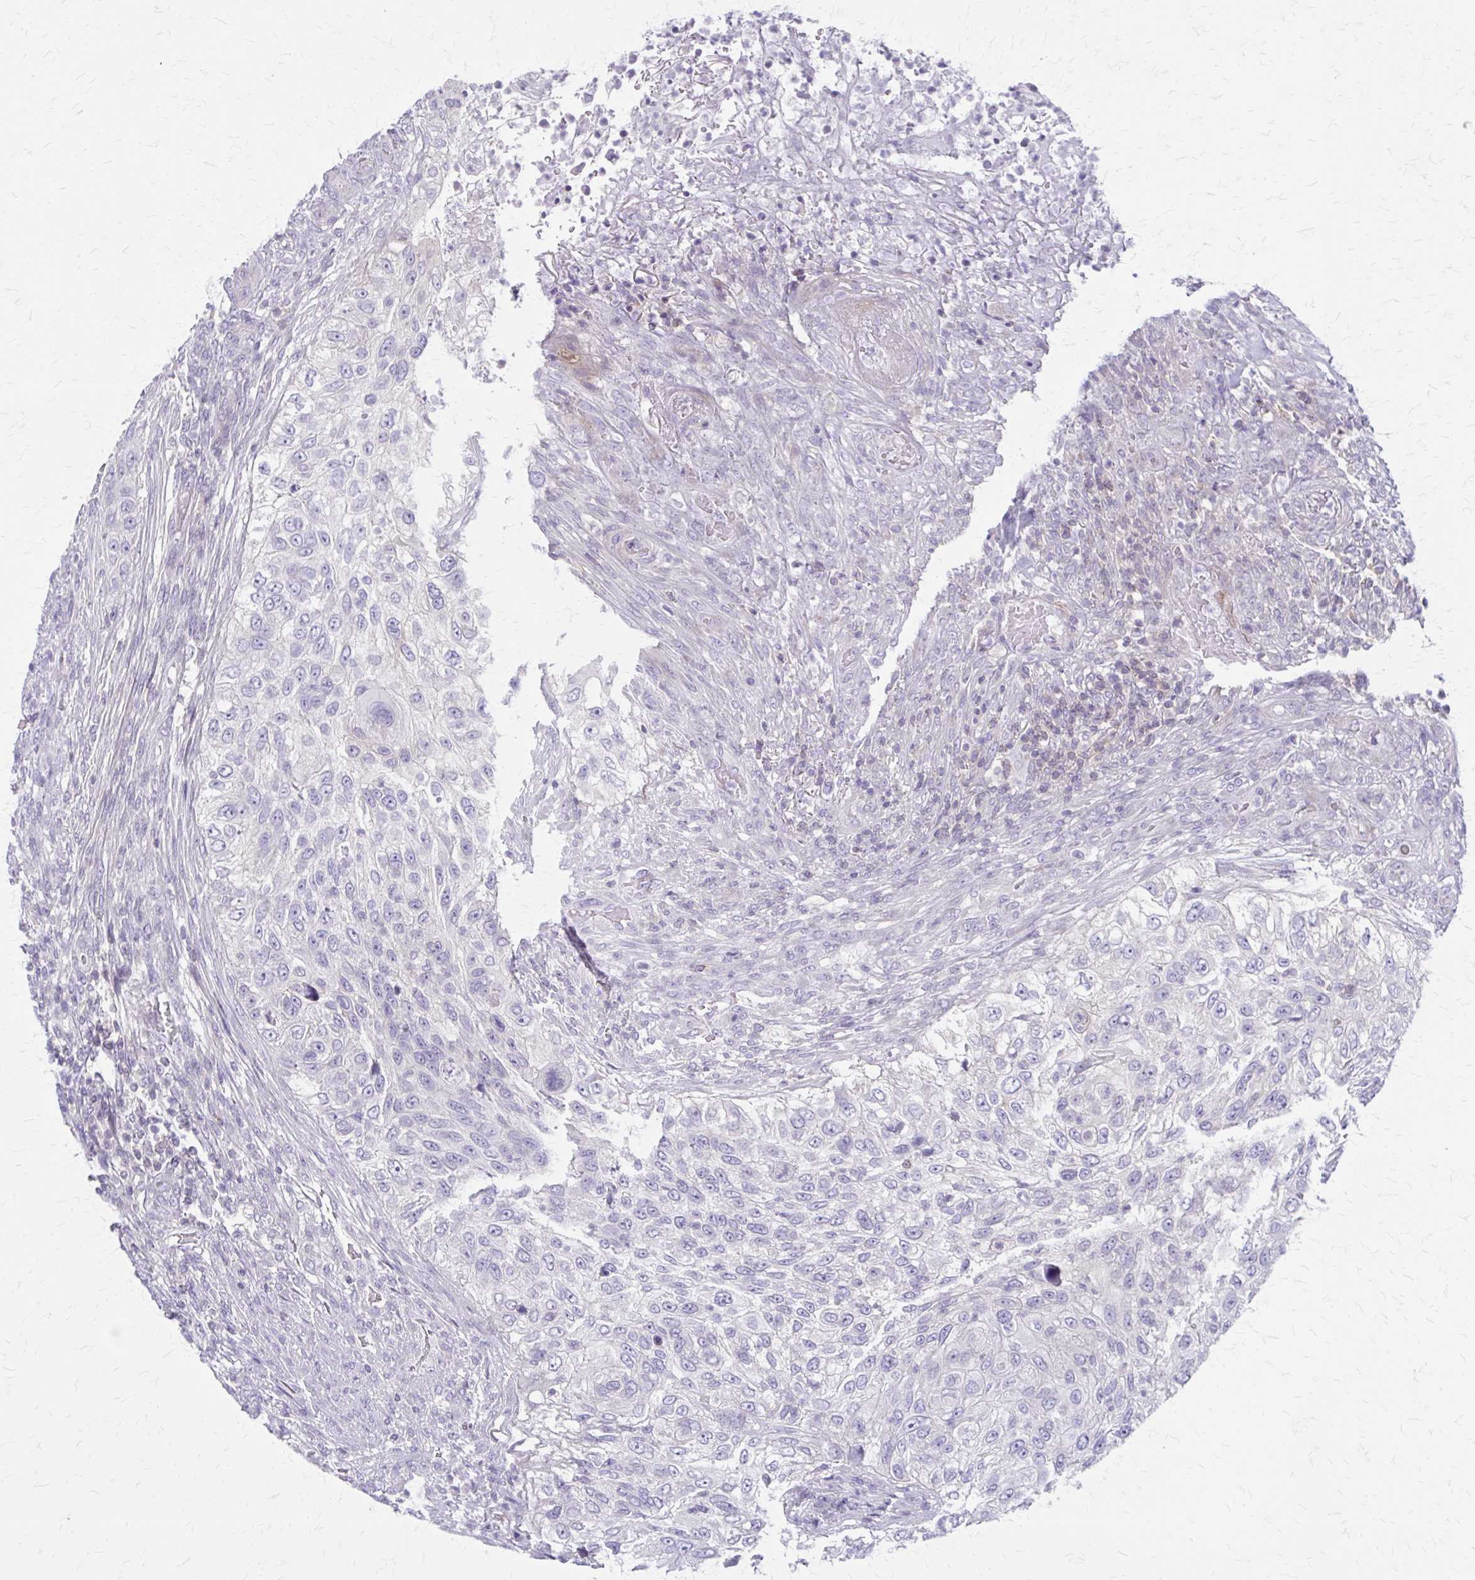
{"staining": {"intensity": "negative", "quantity": "none", "location": "none"}, "tissue": "urothelial cancer", "cell_type": "Tumor cells", "image_type": "cancer", "snomed": [{"axis": "morphology", "description": "Urothelial carcinoma, High grade"}, {"axis": "topography", "description": "Urinary bladder"}], "caption": "DAB immunohistochemical staining of urothelial carcinoma (high-grade) displays no significant positivity in tumor cells. The staining was performed using DAB to visualize the protein expression in brown, while the nuclei were stained in blue with hematoxylin (Magnification: 20x).", "gene": "PITPNM1", "patient": {"sex": "female", "age": 60}}